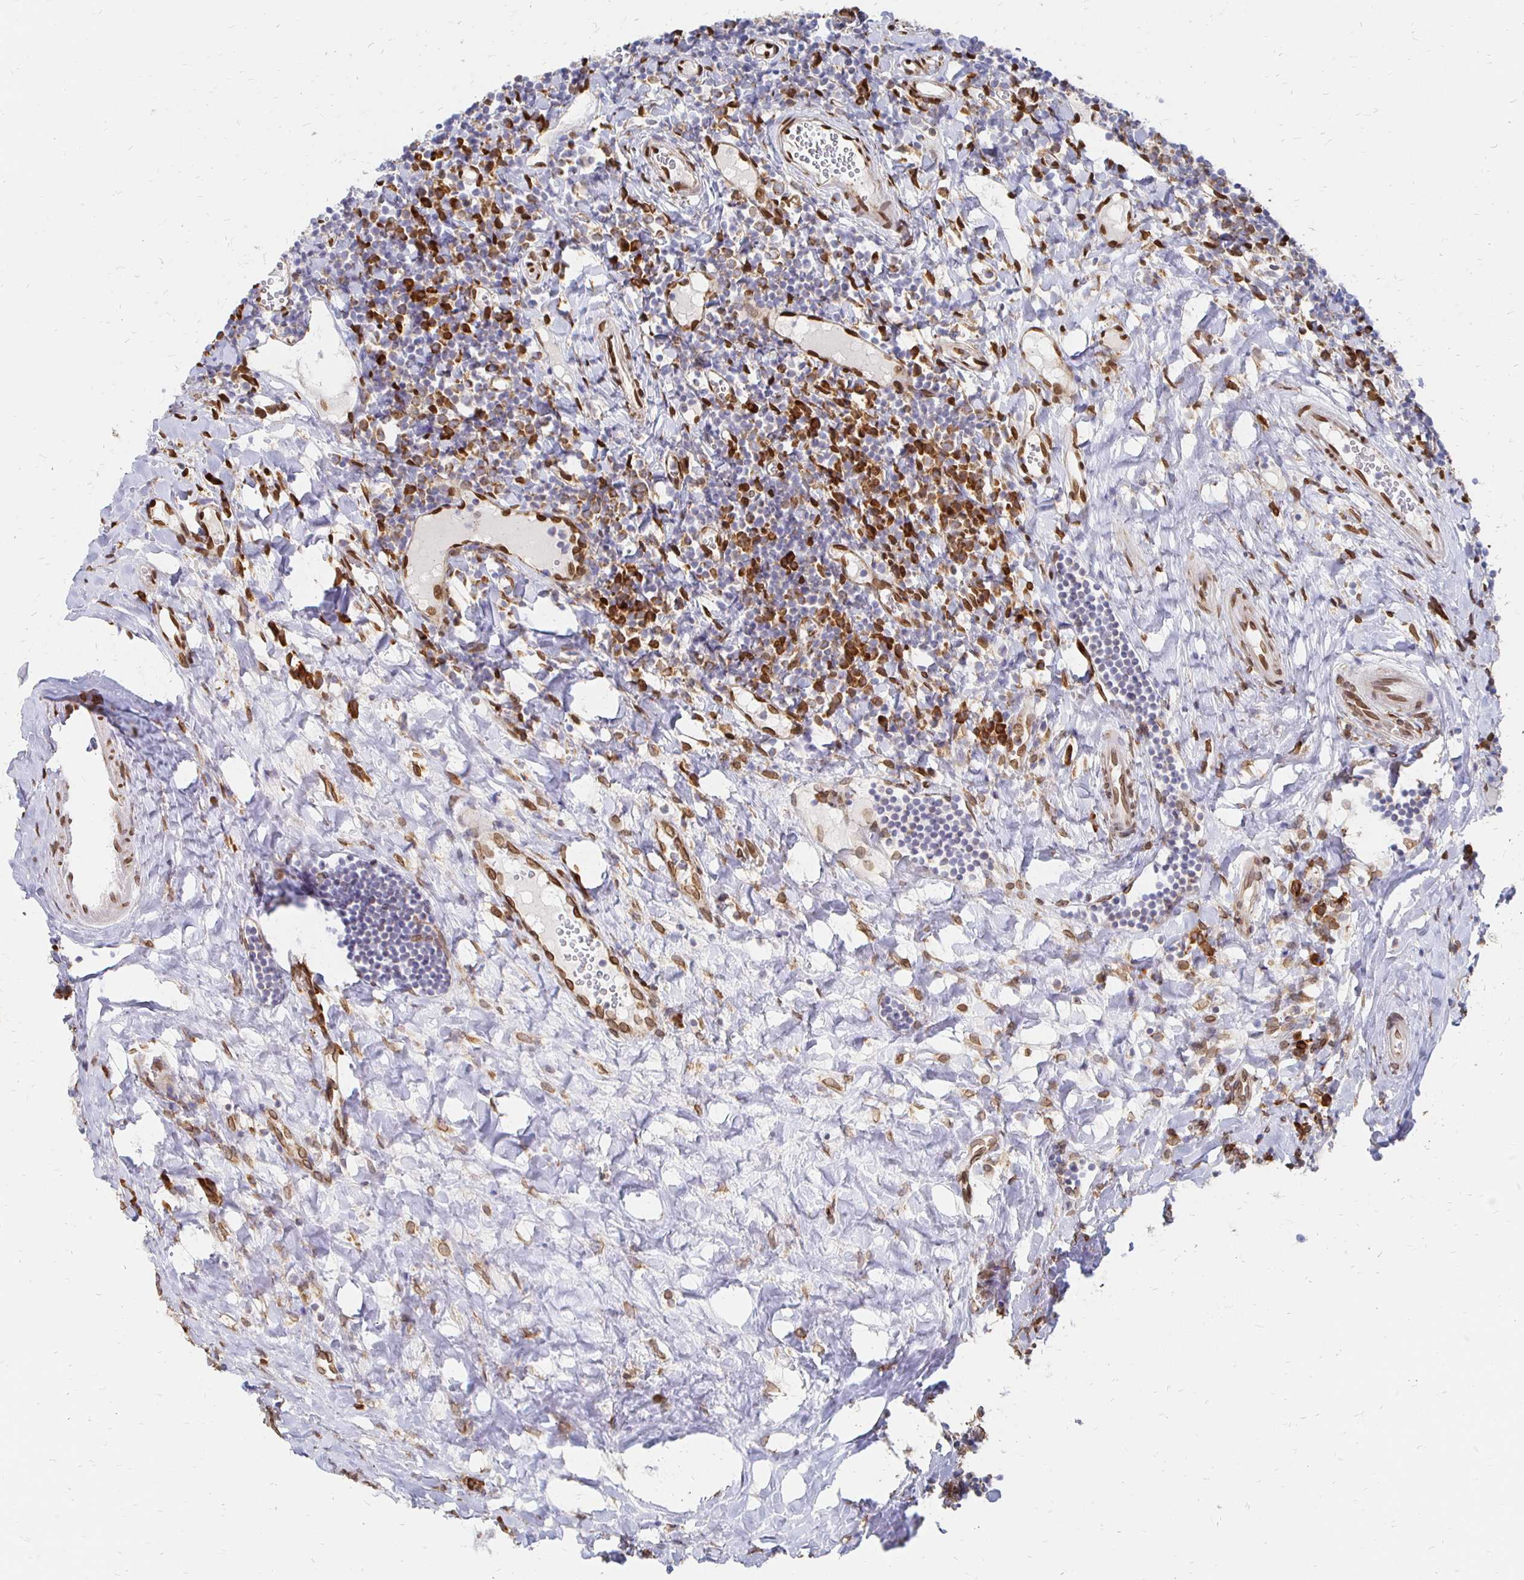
{"staining": {"intensity": "strong", "quantity": "25%-75%", "location": "cytoplasmic/membranous,nuclear"}, "tissue": "tonsil", "cell_type": "Non-germinal center cells", "image_type": "normal", "snomed": [{"axis": "morphology", "description": "Normal tissue, NOS"}, {"axis": "topography", "description": "Tonsil"}], "caption": "Non-germinal center cells reveal strong cytoplasmic/membranous,nuclear positivity in approximately 25%-75% of cells in unremarkable tonsil.", "gene": "PELI3", "patient": {"sex": "female", "age": 10}}